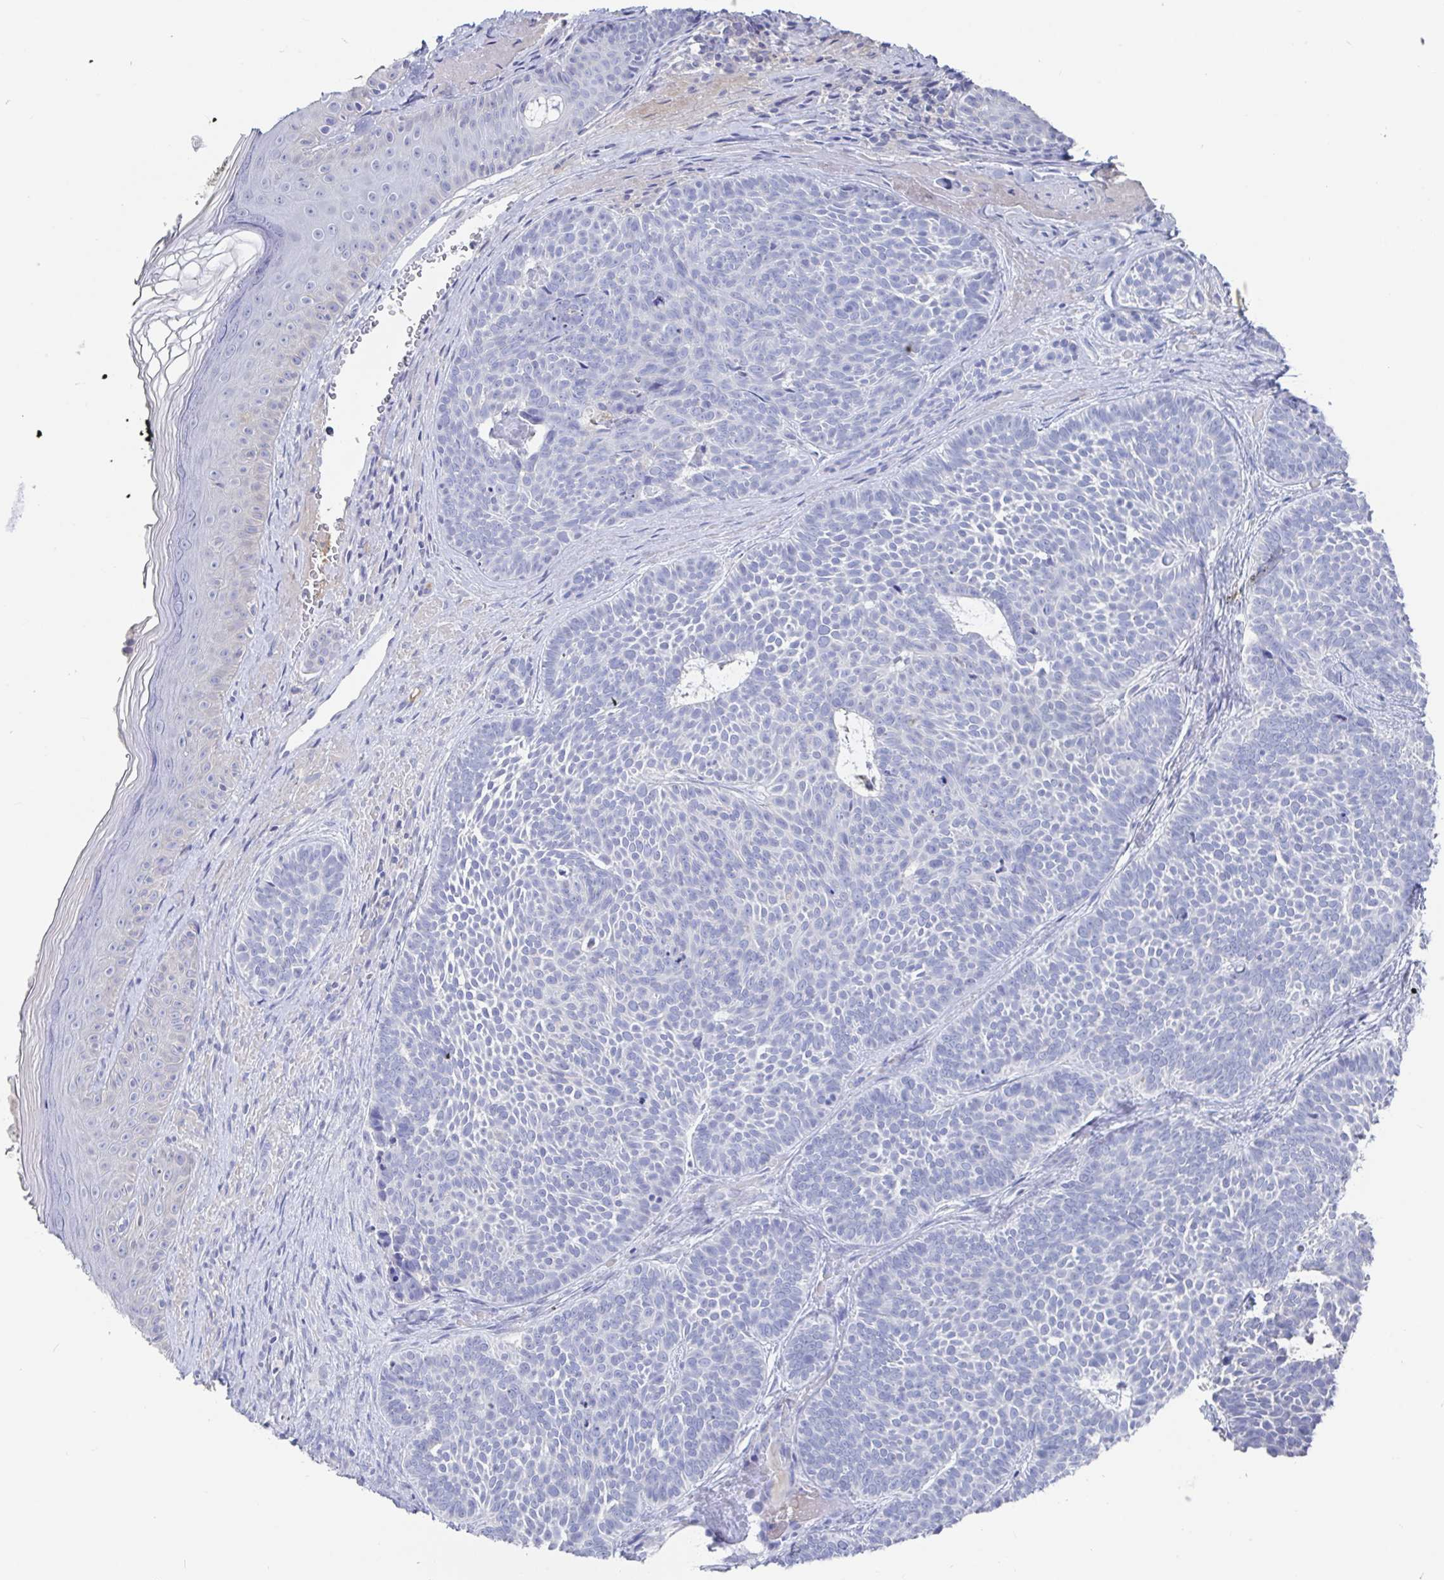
{"staining": {"intensity": "negative", "quantity": "none", "location": "none"}, "tissue": "skin cancer", "cell_type": "Tumor cells", "image_type": "cancer", "snomed": [{"axis": "morphology", "description": "Basal cell carcinoma"}, {"axis": "topography", "description": "Skin"}], "caption": "Immunohistochemical staining of human skin cancer (basal cell carcinoma) reveals no significant staining in tumor cells.", "gene": "GPR148", "patient": {"sex": "male", "age": 81}}